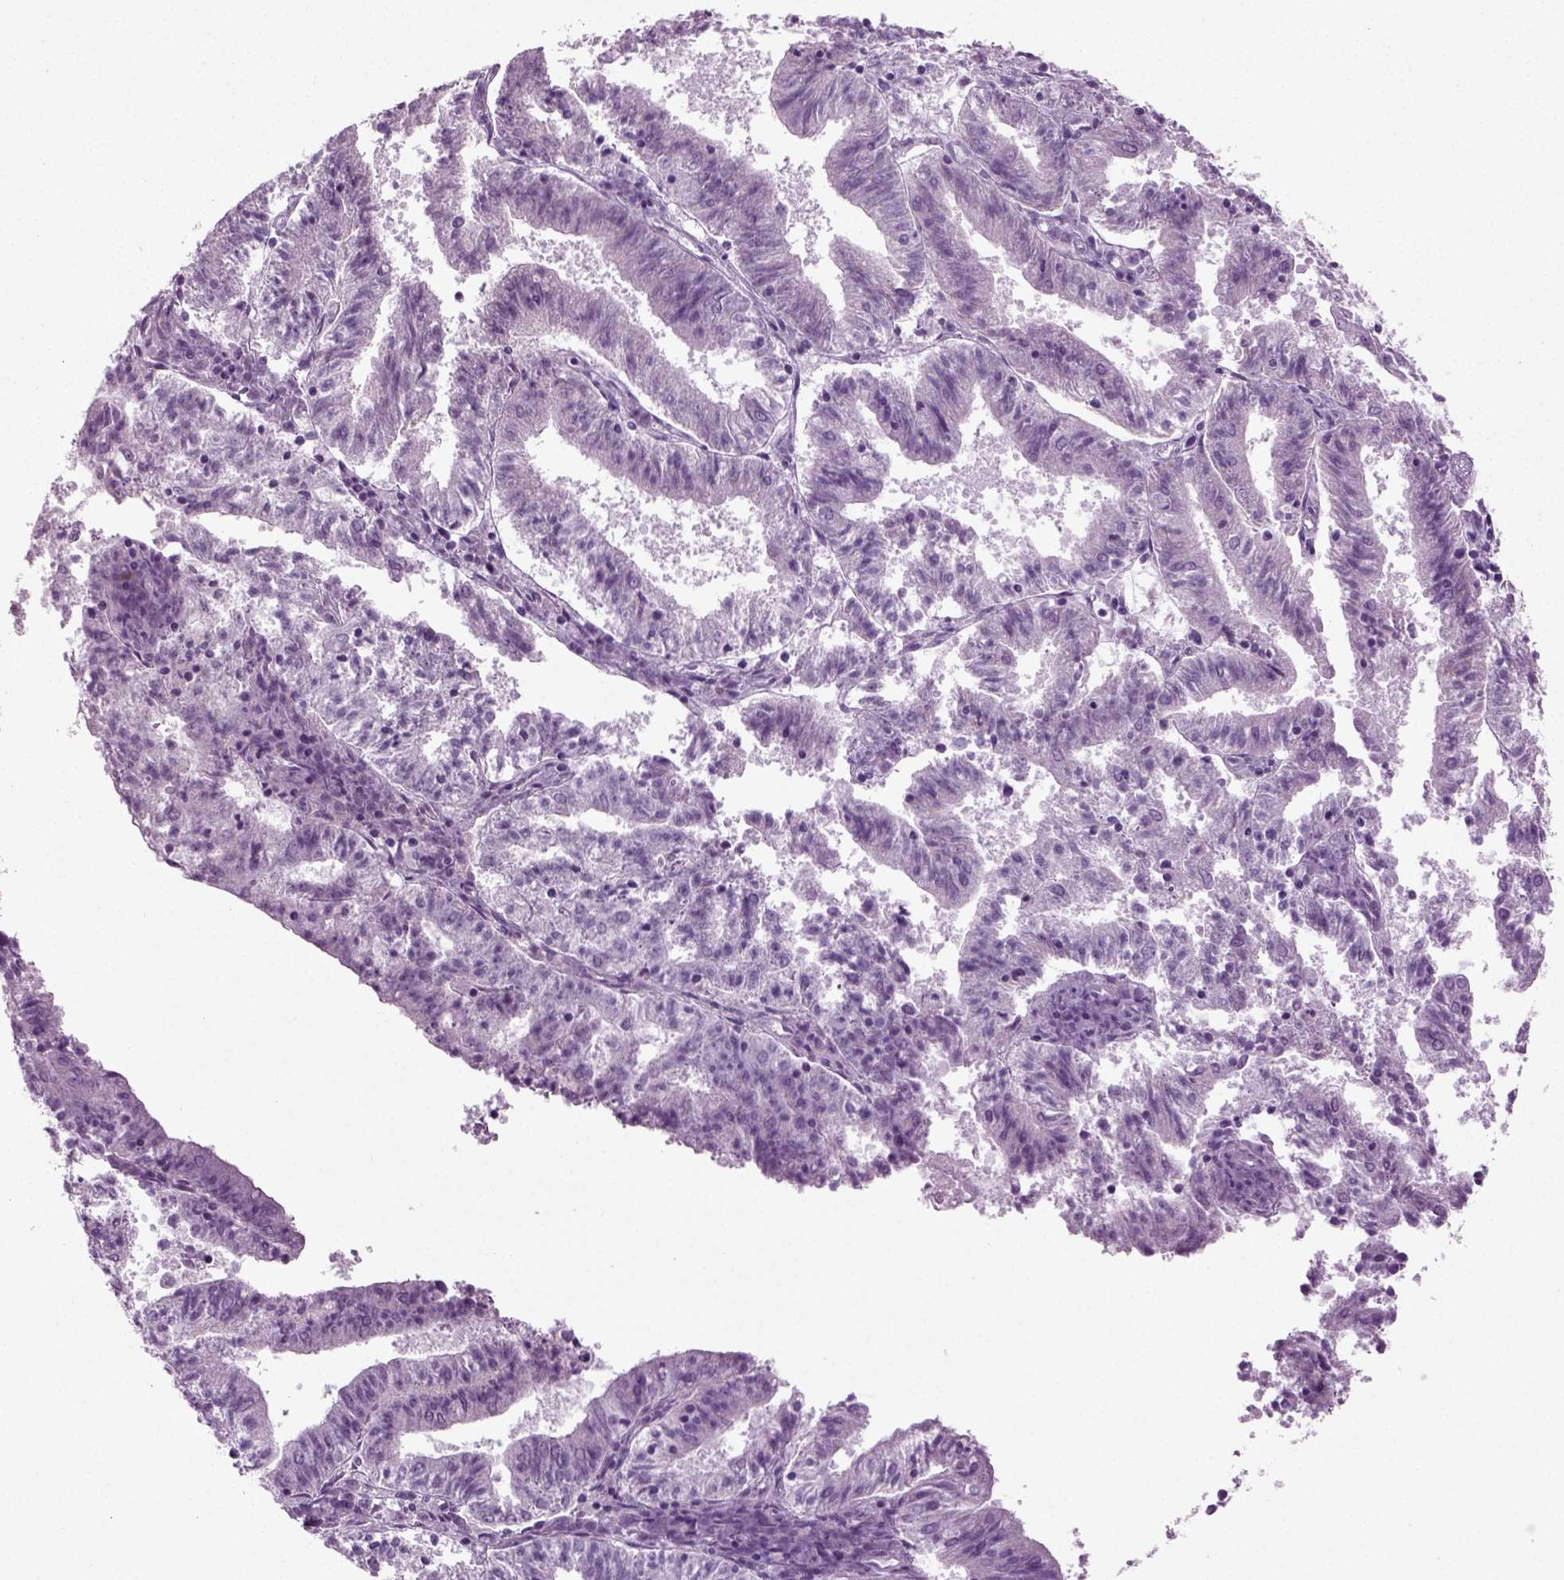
{"staining": {"intensity": "negative", "quantity": "none", "location": "none"}, "tissue": "endometrial cancer", "cell_type": "Tumor cells", "image_type": "cancer", "snomed": [{"axis": "morphology", "description": "Adenocarcinoma, NOS"}, {"axis": "topography", "description": "Endometrium"}], "caption": "Endometrial adenocarcinoma stained for a protein using IHC reveals no positivity tumor cells.", "gene": "PRLH", "patient": {"sex": "female", "age": 82}}